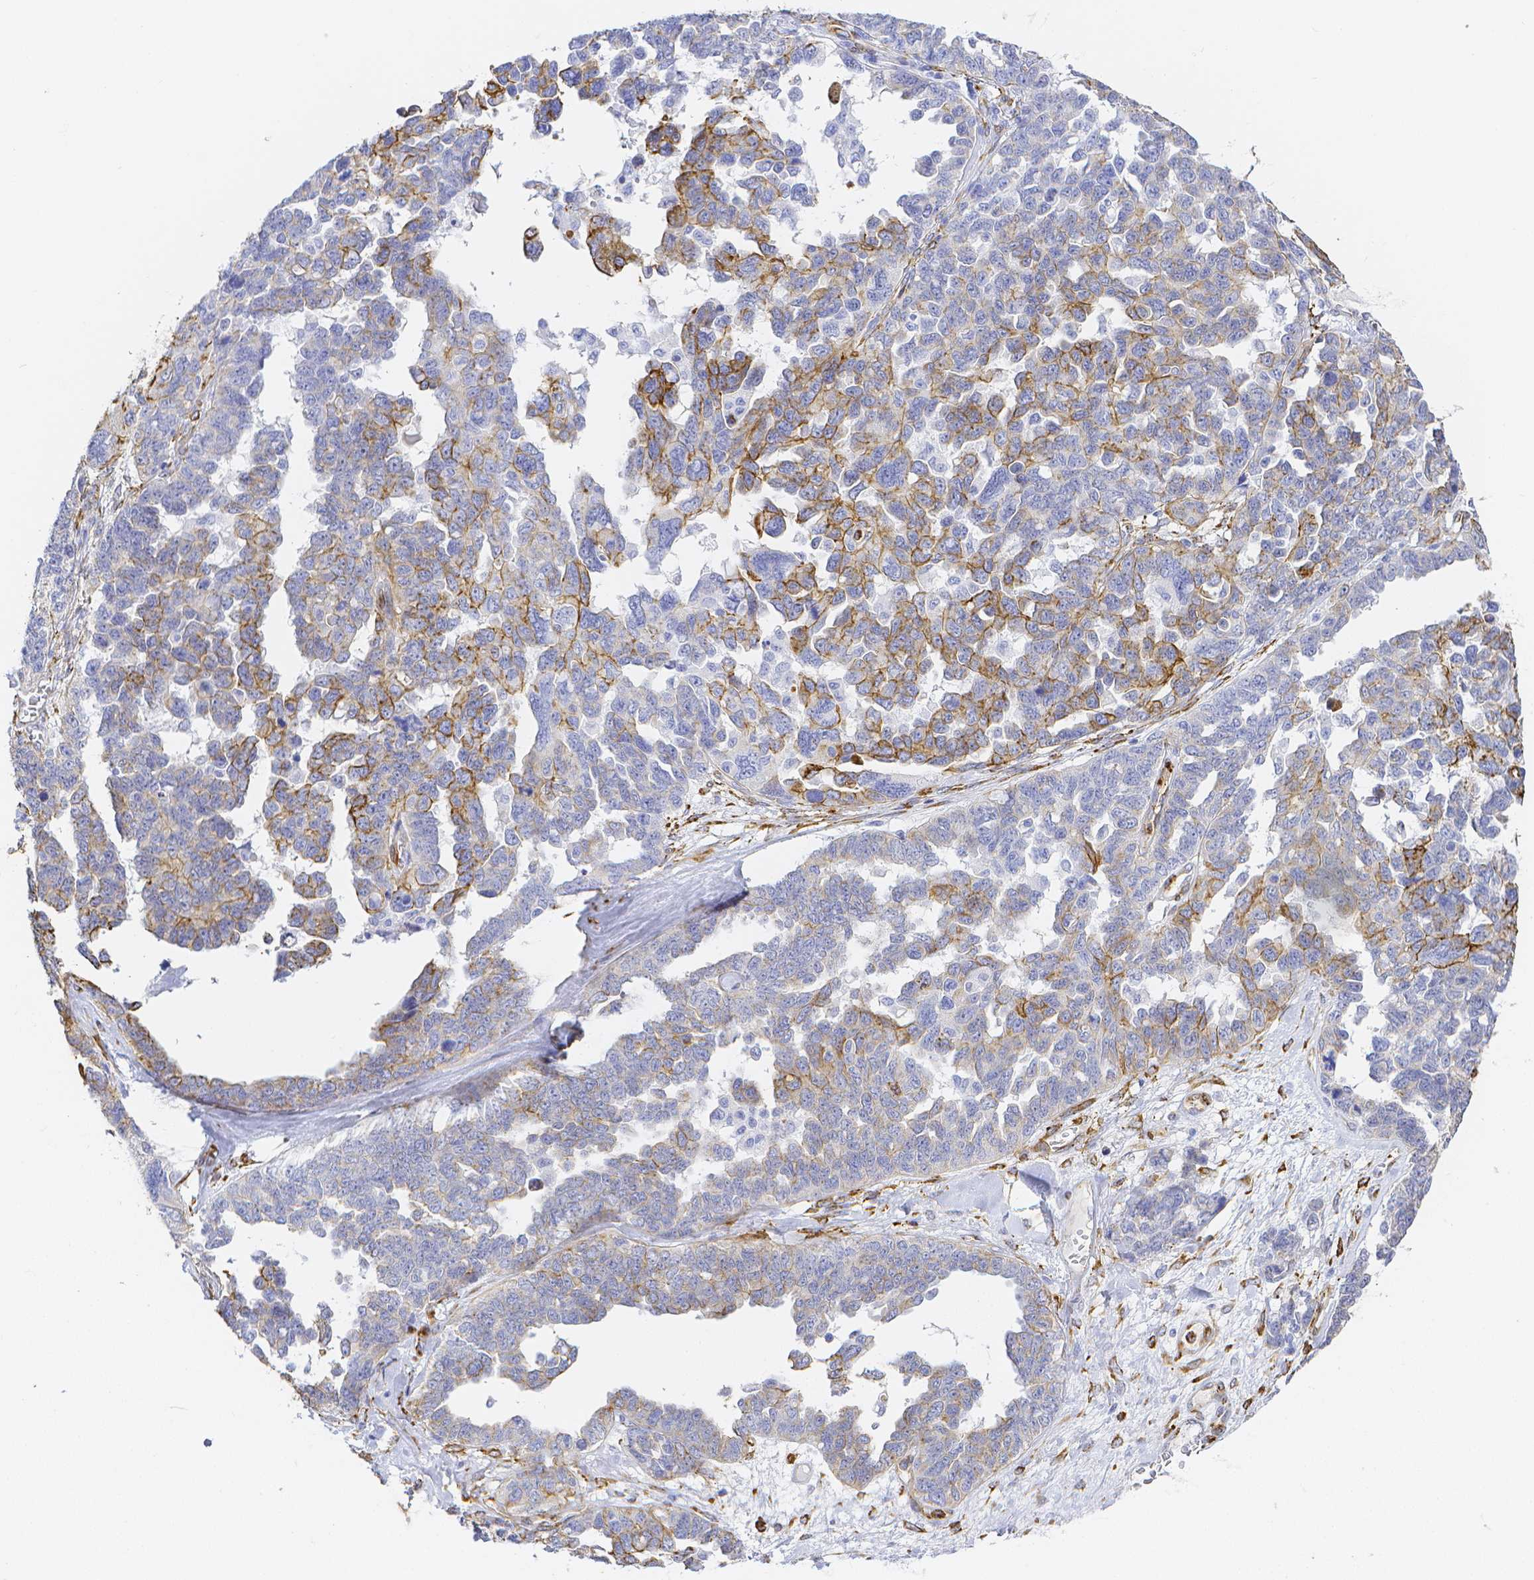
{"staining": {"intensity": "moderate", "quantity": "<25%", "location": "cytoplasmic/membranous"}, "tissue": "ovarian cancer", "cell_type": "Tumor cells", "image_type": "cancer", "snomed": [{"axis": "morphology", "description": "Cystadenocarcinoma, serous, NOS"}, {"axis": "topography", "description": "Ovary"}], "caption": "A low amount of moderate cytoplasmic/membranous staining is appreciated in approximately <25% of tumor cells in ovarian cancer tissue.", "gene": "SMURF1", "patient": {"sex": "female", "age": 69}}